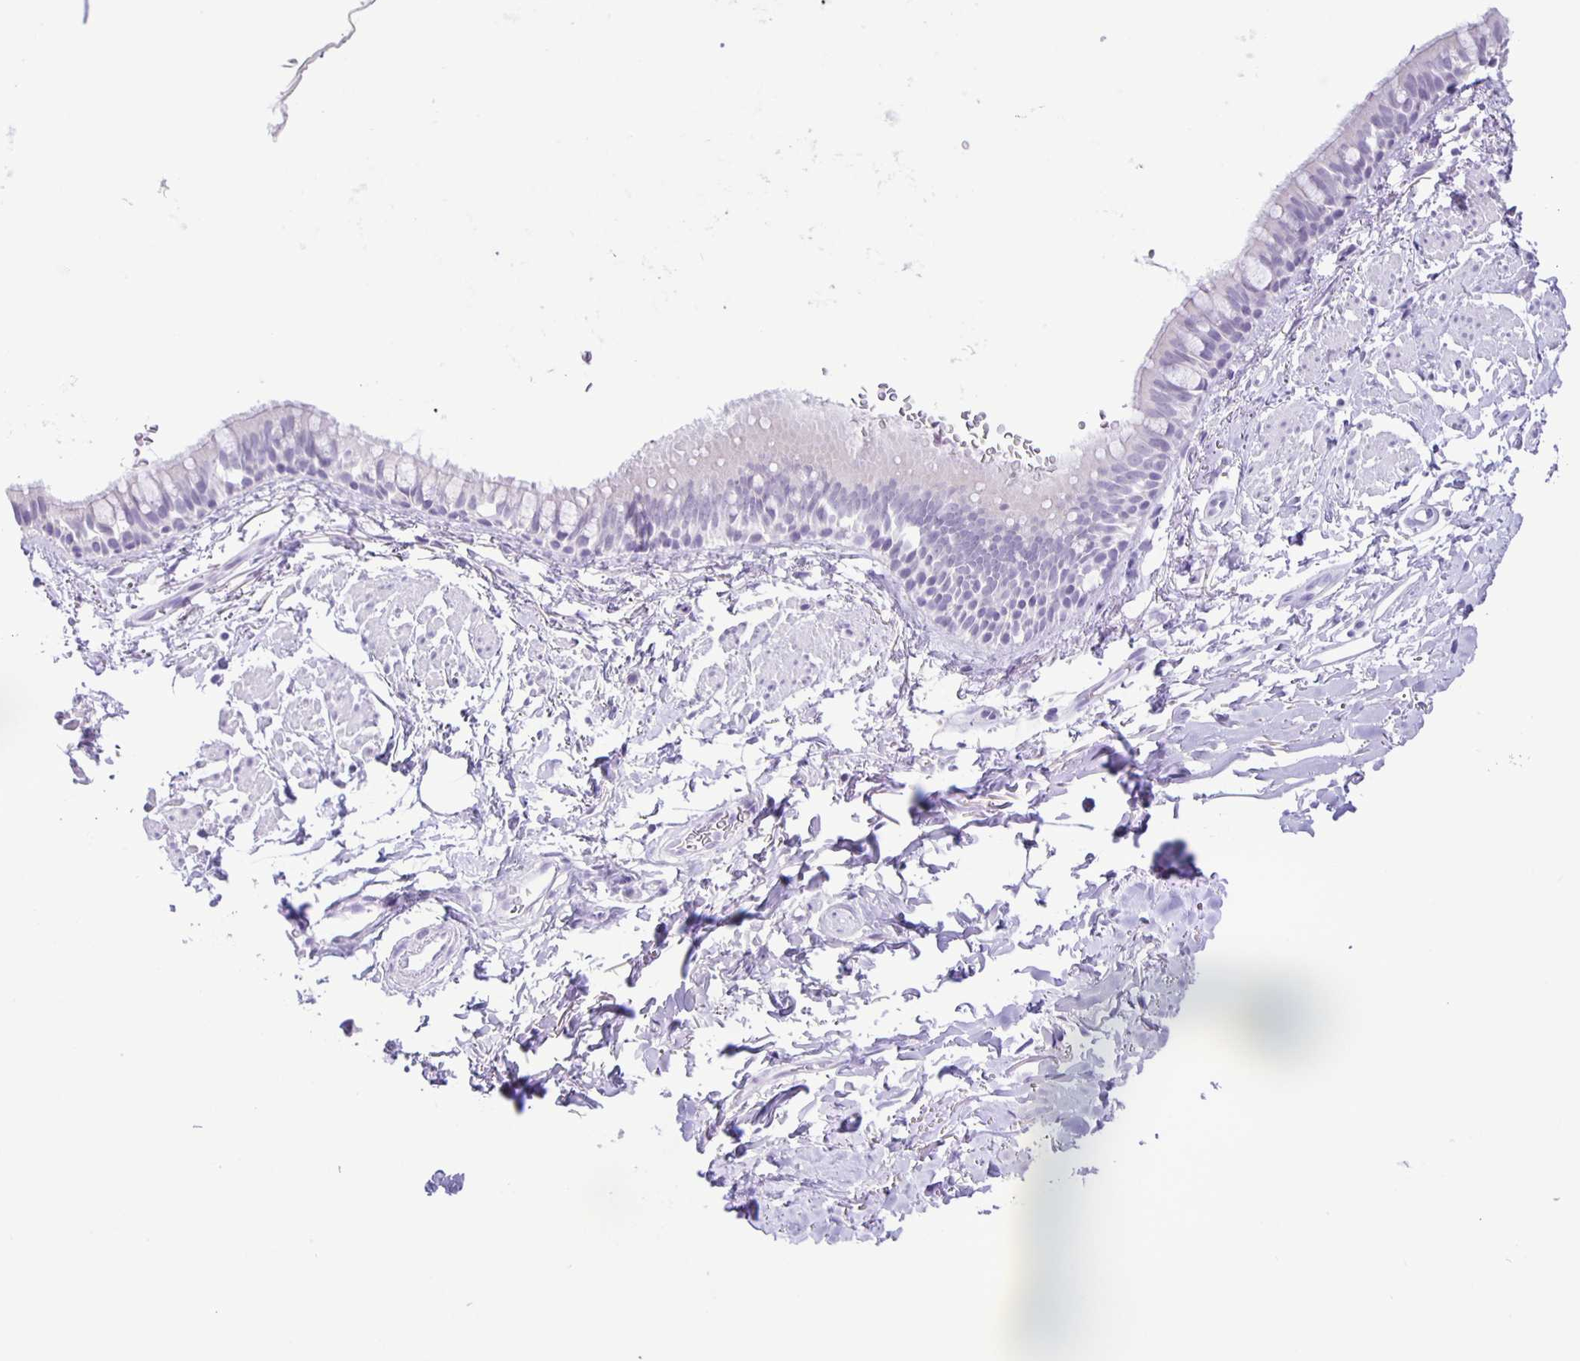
{"staining": {"intensity": "negative", "quantity": "none", "location": "none"}, "tissue": "bronchus", "cell_type": "Respiratory epithelial cells", "image_type": "normal", "snomed": [{"axis": "morphology", "description": "Normal tissue, NOS"}, {"axis": "topography", "description": "Lymph node"}, {"axis": "topography", "description": "Cartilage tissue"}, {"axis": "topography", "description": "Bronchus"}], "caption": "This is a image of immunohistochemistry (IHC) staining of unremarkable bronchus, which shows no staining in respiratory epithelial cells.", "gene": "EZHIP", "patient": {"sex": "female", "age": 70}}